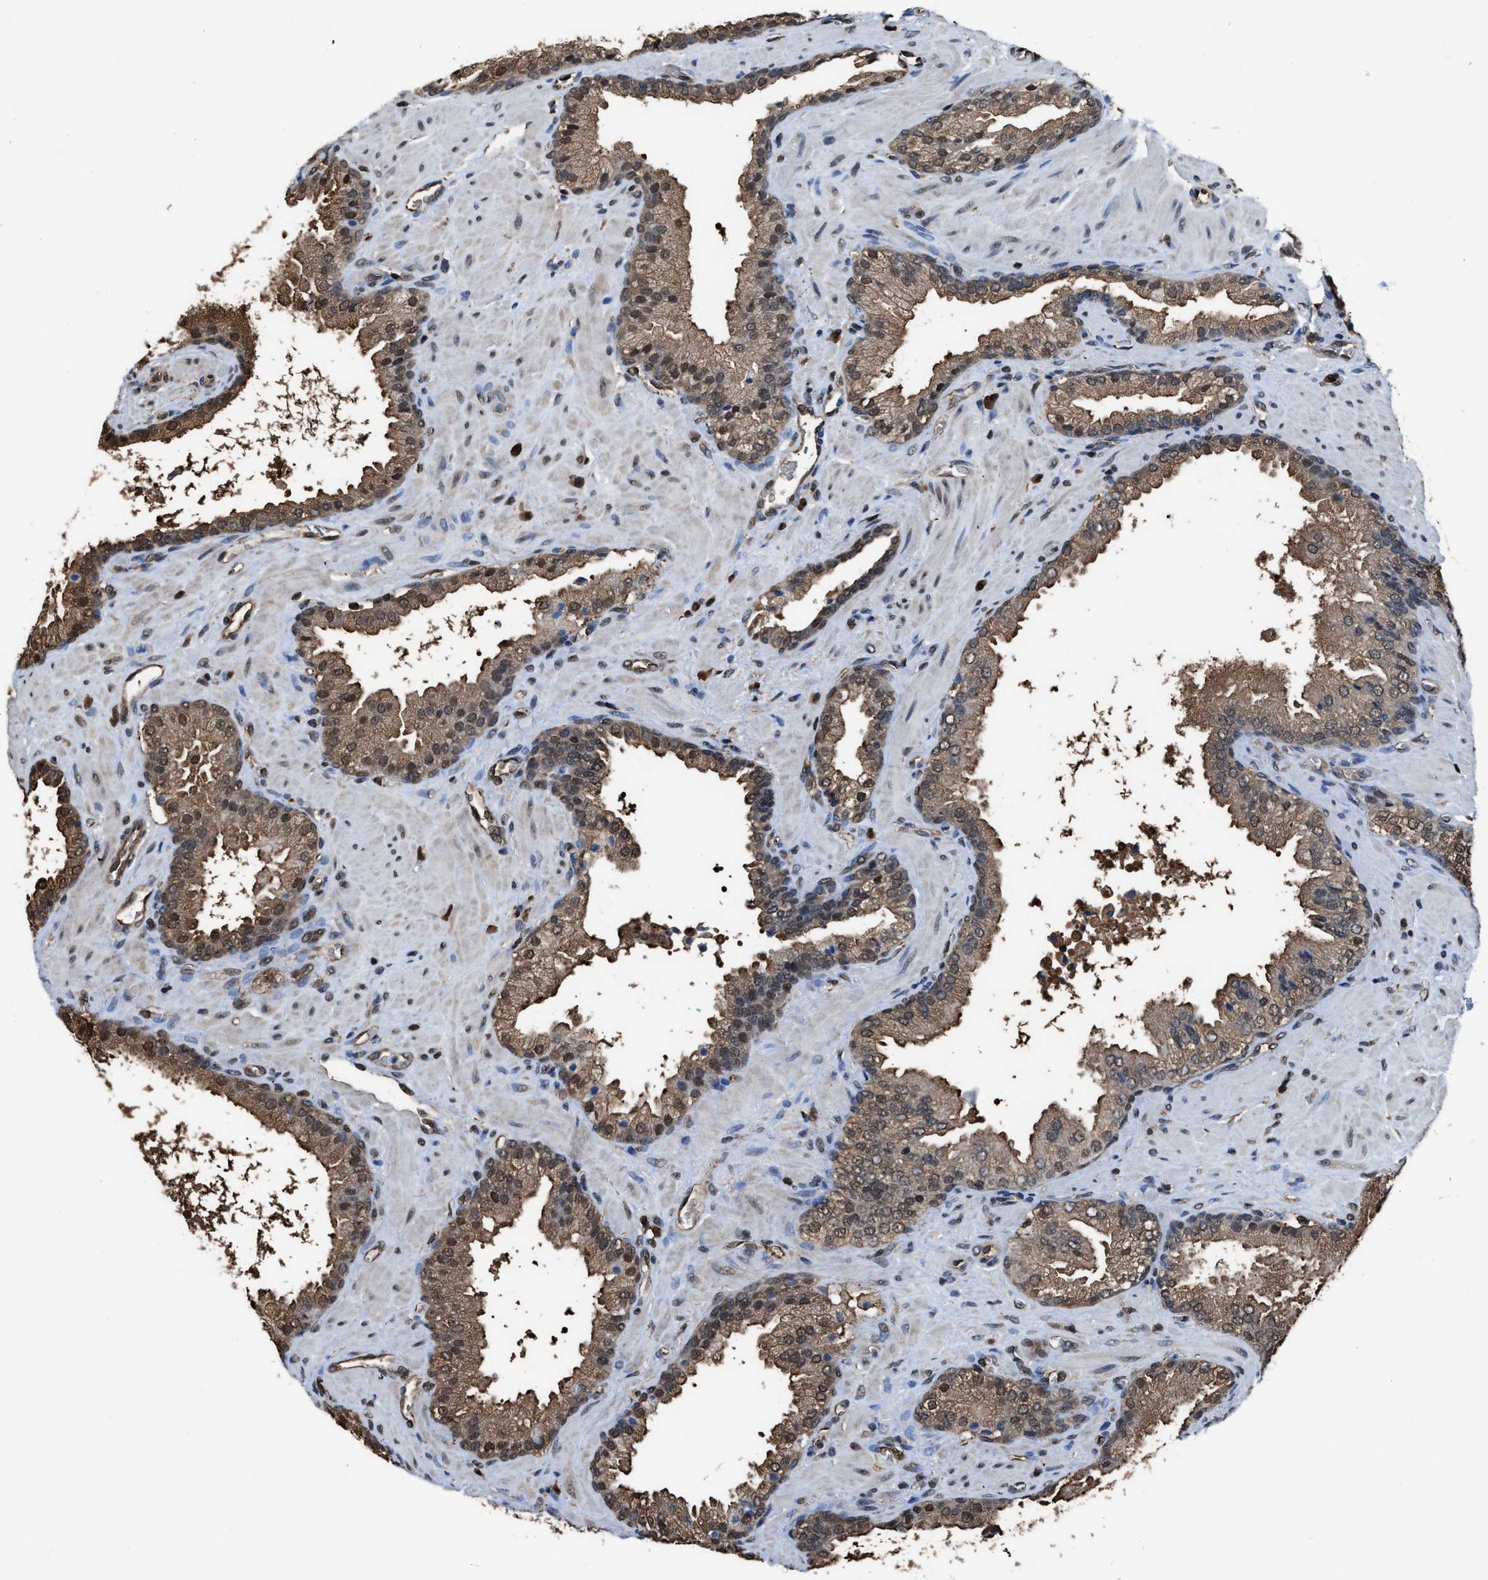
{"staining": {"intensity": "moderate", "quantity": ">75%", "location": "cytoplasmic/membranous,nuclear"}, "tissue": "prostate cancer", "cell_type": "Tumor cells", "image_type": "cancer", "snomed": [{"axis": "morphology", "description": "Adenocarcinoma, Low grade"}, {"axis": "topography", "description": "Prostate"}], "caption": "Moderate cytoplasmic/membranous and nuclear protein staining is appreciated in about >75% of tumor cells in prostate cancer (low-grade adenocarcinoma).", "gene": "FNTA", "patient": {"sex": "male", "age": 71}}